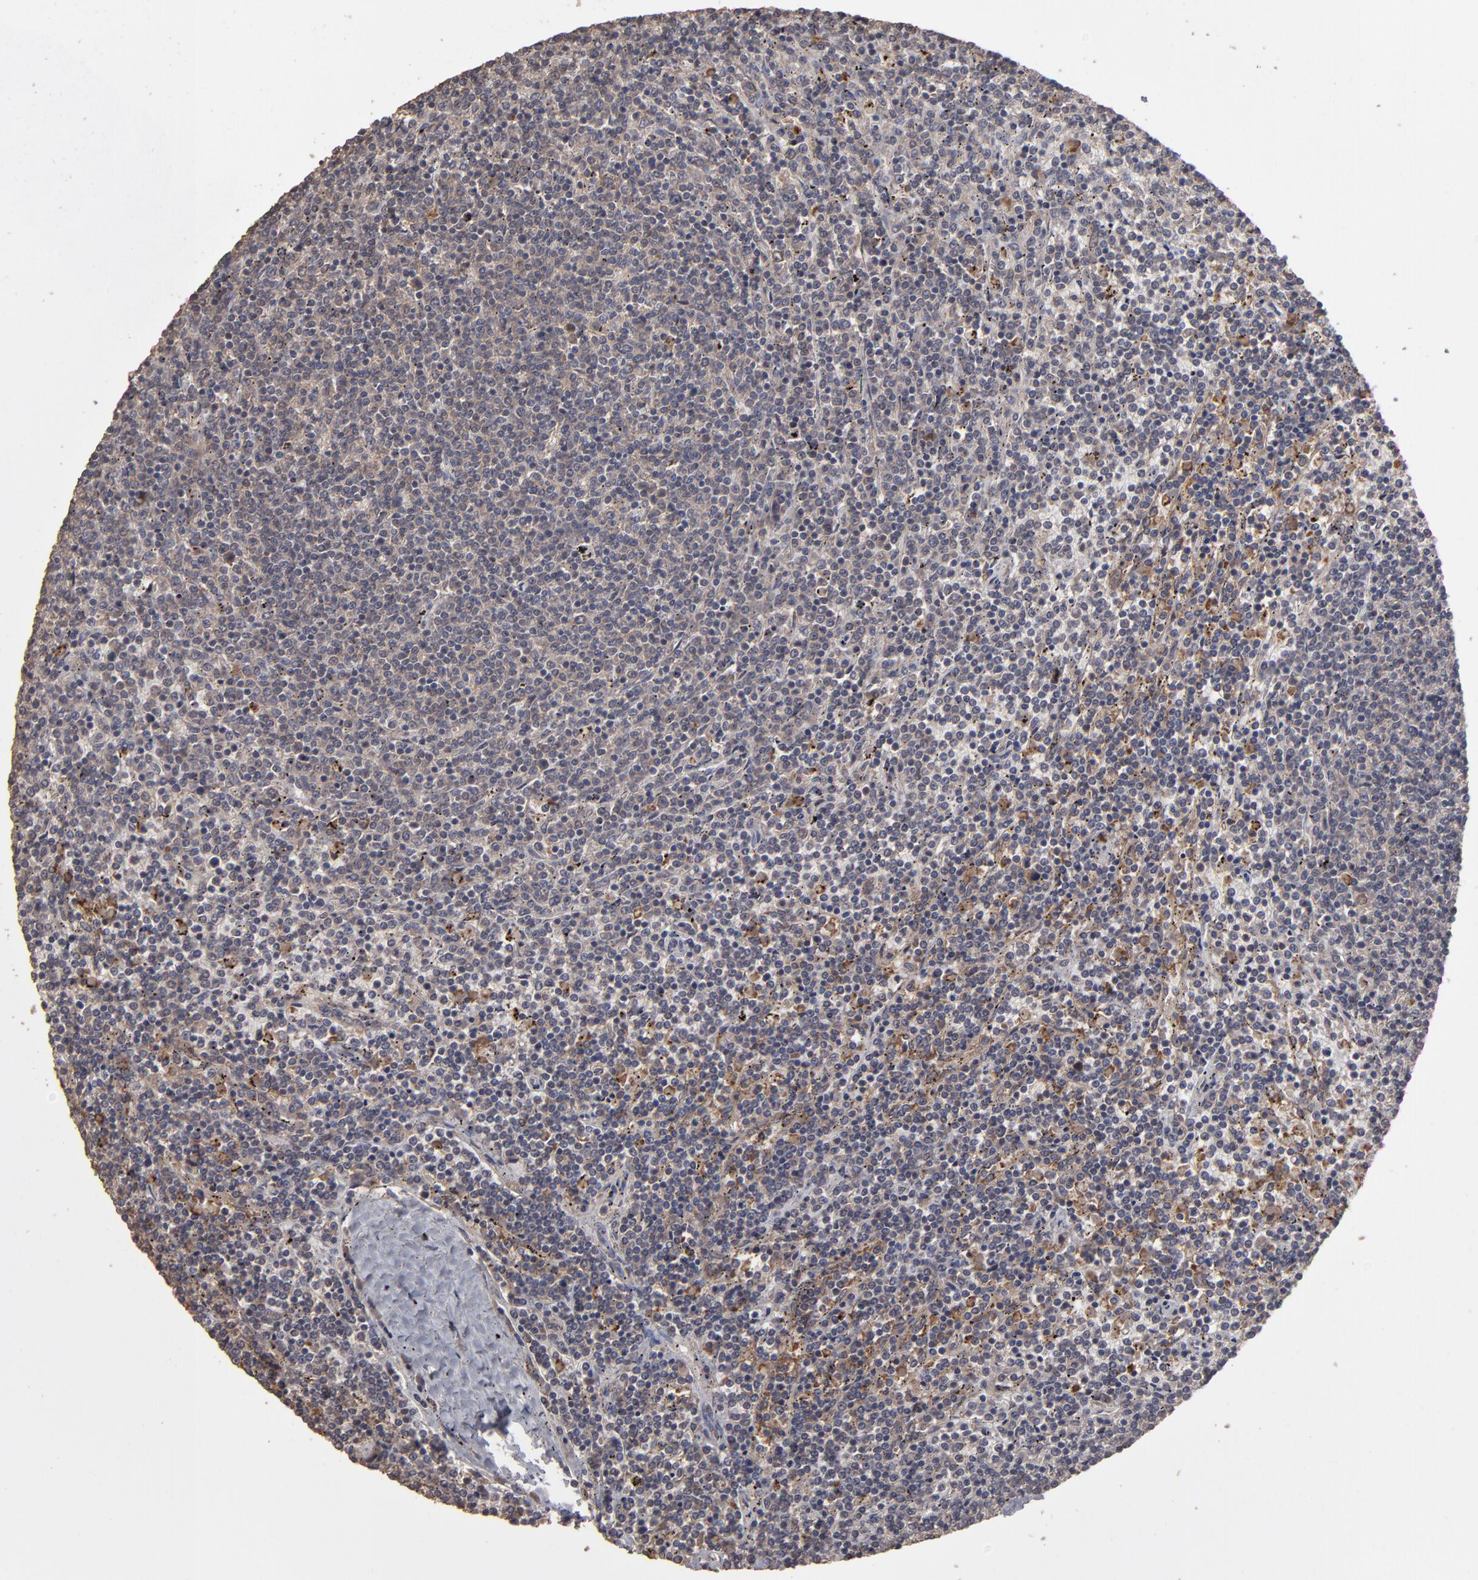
{"staining": {"intensity": "negative", "quantity": "none", "location": "none"}, "tissue": "lymphoma", "cell_type": "Tumor cells", "image_type": "cancer", "snomed": [{"axis": "morphology", "description": "Malignant lymphoma, non-Hodgkin's type, Low grade"}, {"axis": "topography", "description": "Spleen"}], "caption": "Tumor cells show no significant staining in lymphoma.", "gene": "MMP2", "patient": {"sex": "female", "age": 50}}